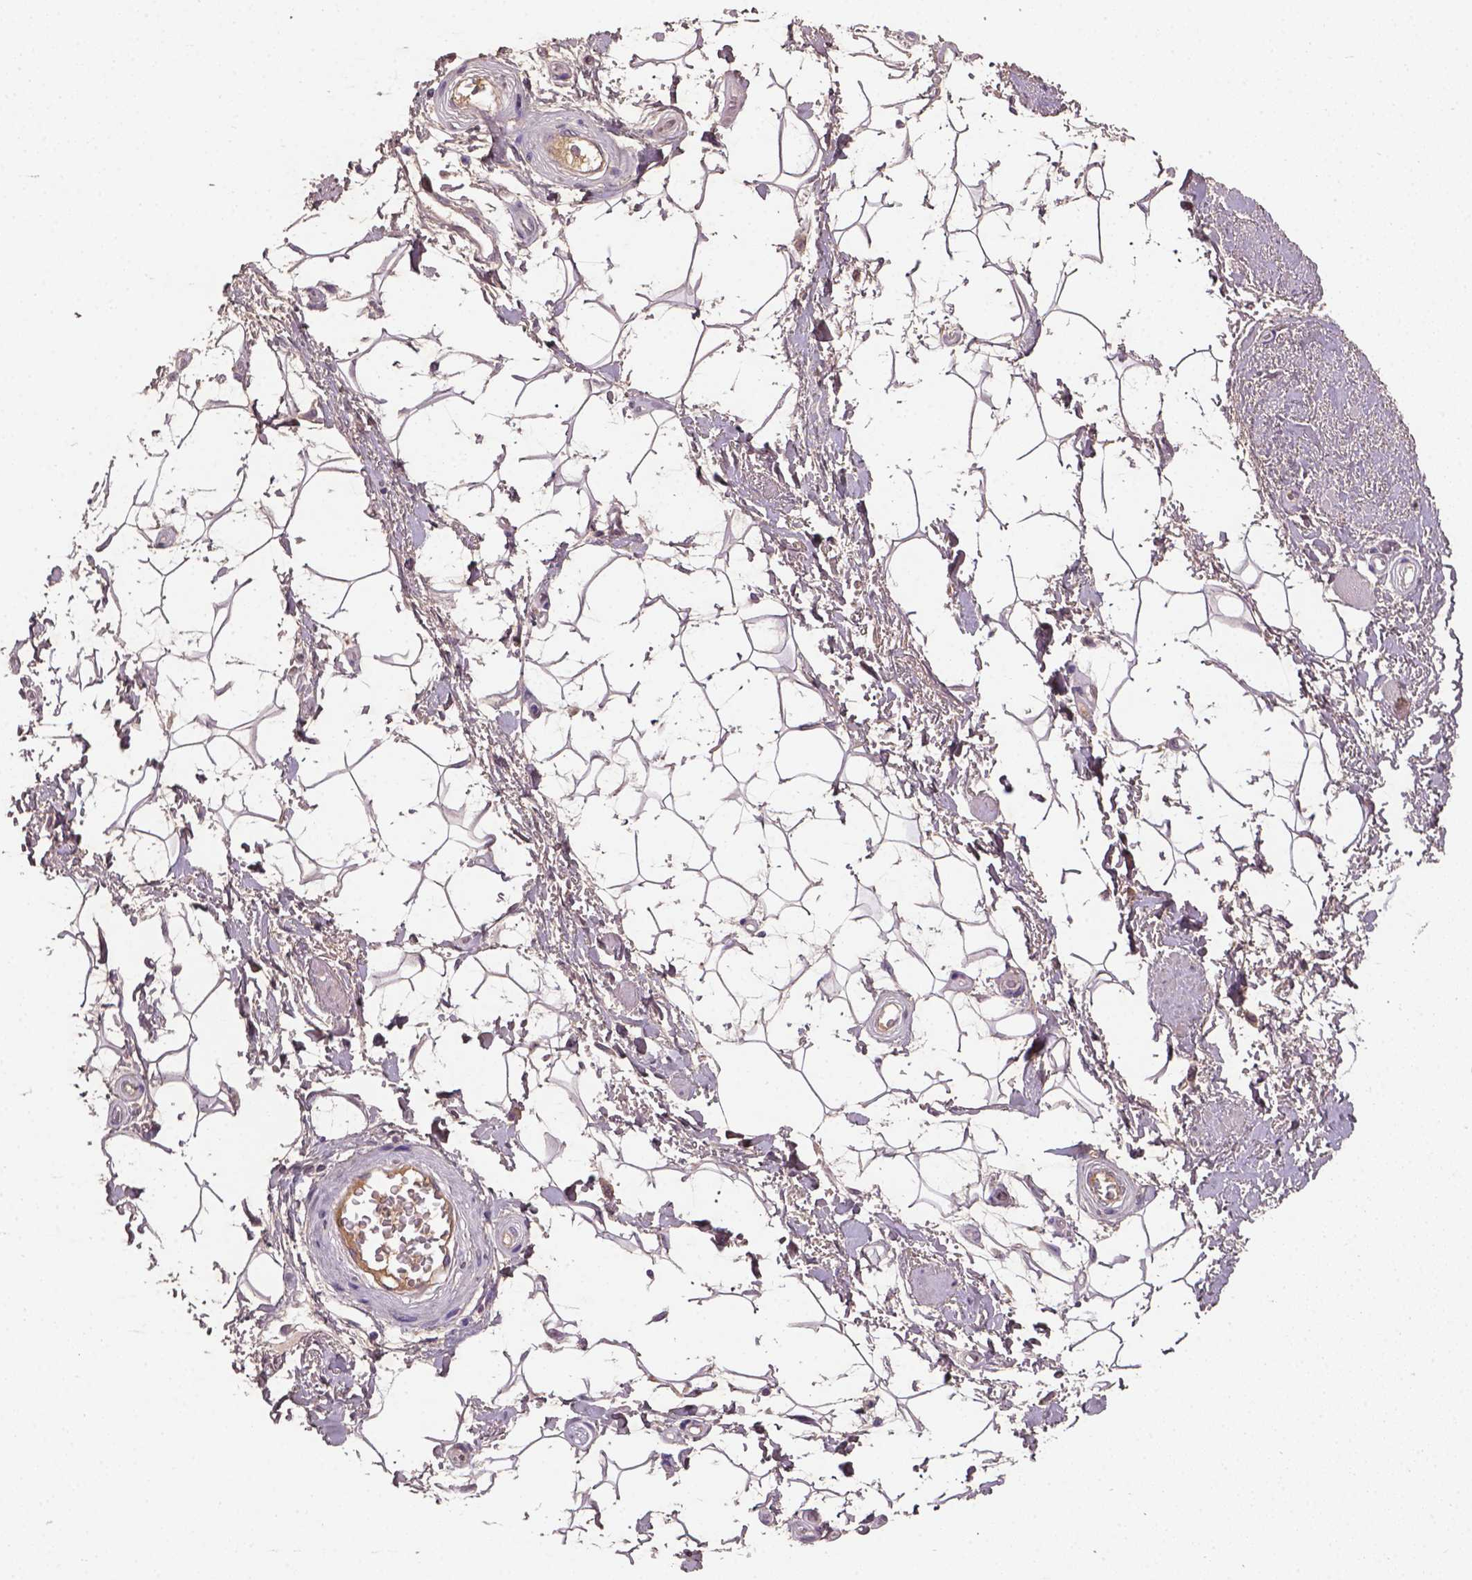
{"staining": {"intensity": "negative", "quantity": "none", "location": "none"}, "tissue": "adipose tissue", "cell_type": "Adipocytes", "image_type": "normal", "snomed": [{"axis": "morphology", "description": "Normal tissue, NOS"}, {"axis": "topography", "description": "Anal"}, {"axis": "topography", "description": "Peripheral nerve tissue"}], "caption": "Human adipose tissue stained for a protein using immunohistochemistry reveals no expression in adipocytes.", "gene": "SOX17", "patient": {"sex": "male", "age": 51}}